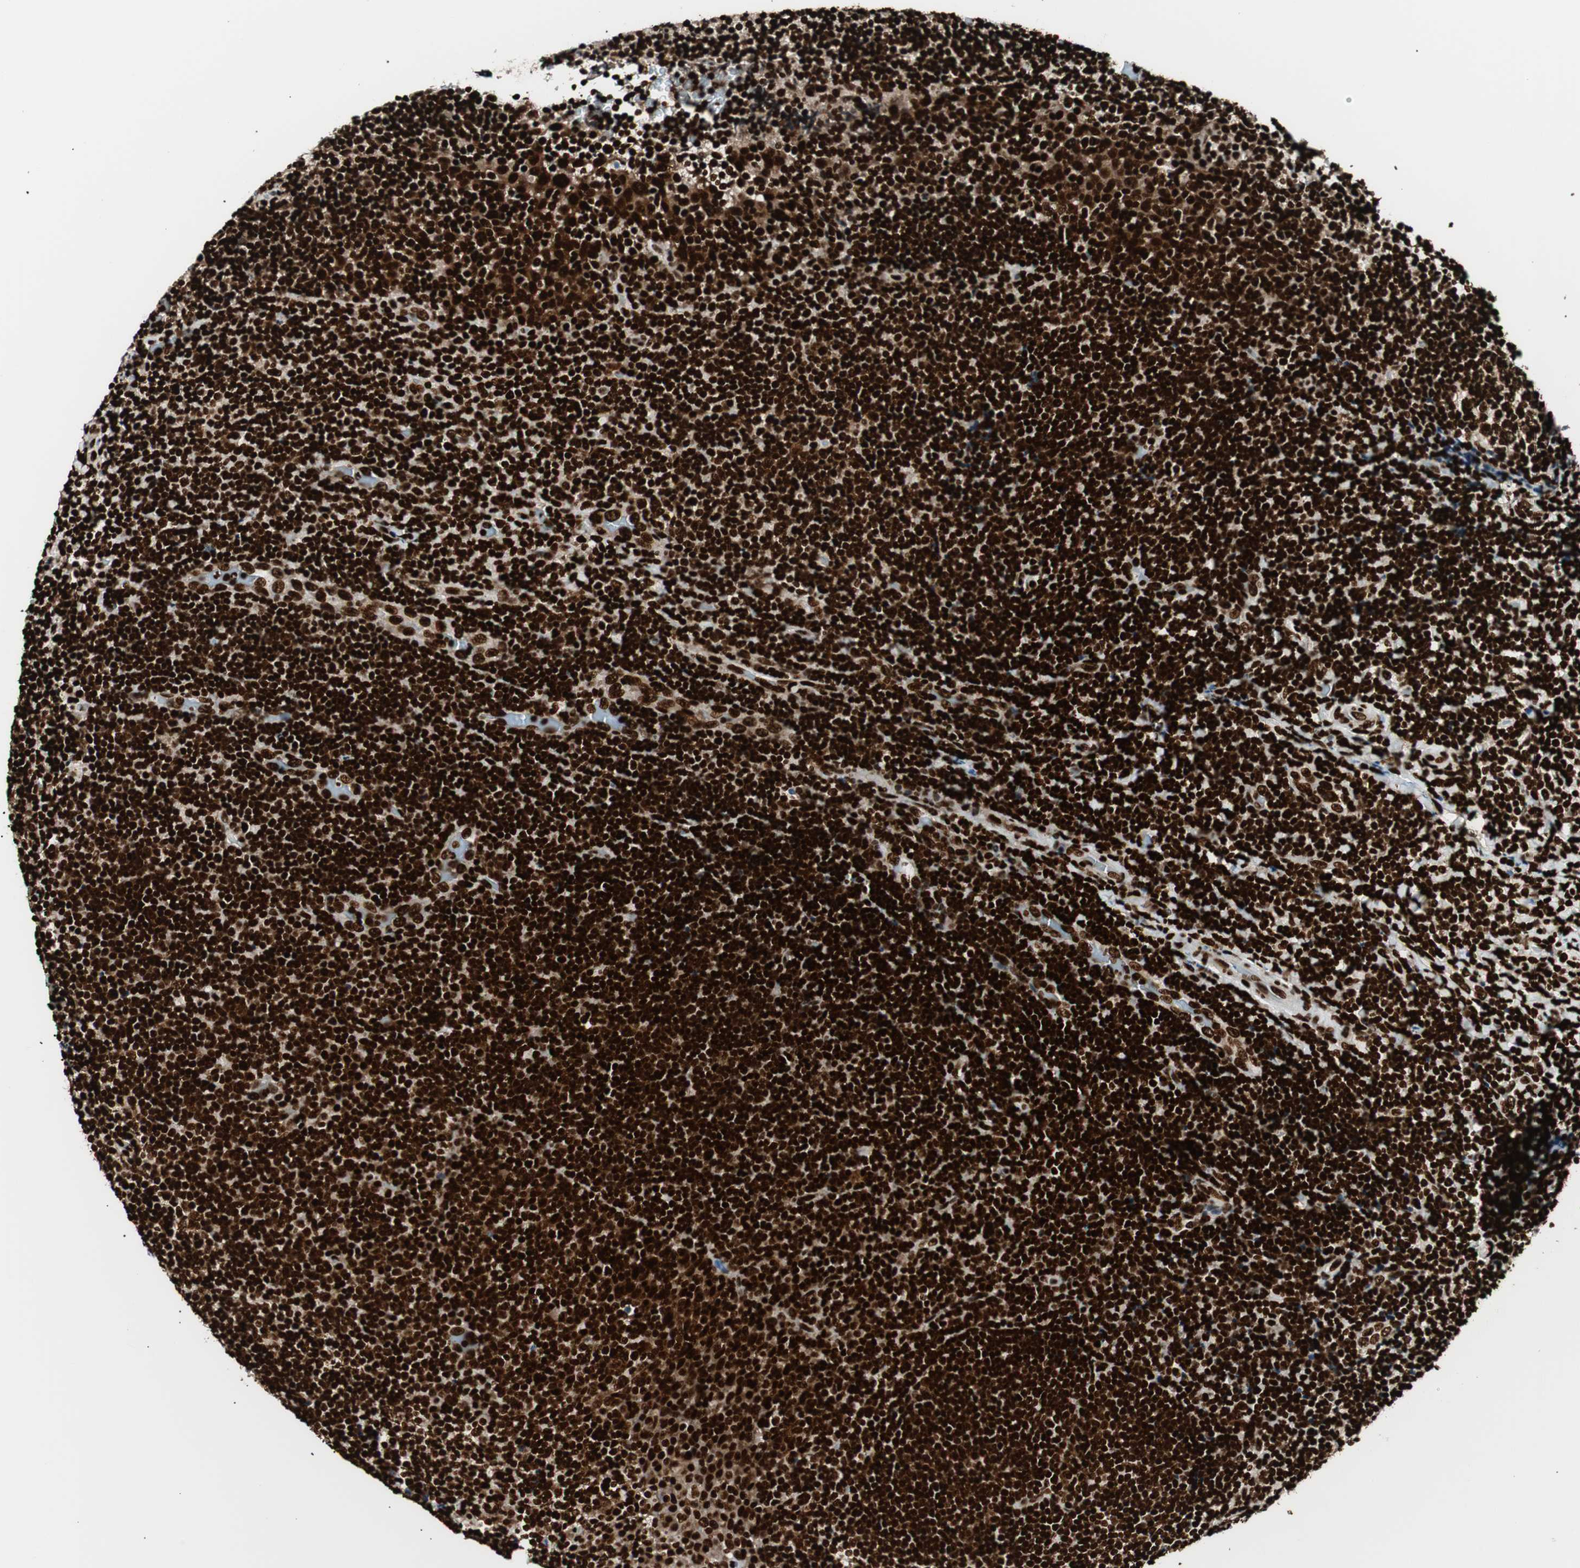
{"staining": {"intensity": "strong", "quantity": ">75%", "location": "nuclear"}, "tissue": "lymphoma", "cell_type": "Tumor cells", "image_type": "cancer", "snomed": [{"axis": "morphology", "description": "Malignant lymphoma, non-Hodgkin's type, High grade"}, {"axis": "topography", "description": "Tonsil"}], "caption": "IHC staining of lymphoma, which reveals high levels of strong nuclear expression in approximately >75% of tumor cells indicating strong nuclear protein expression. The staining was performed using DAB (brown) for protein detection and nuclei were counterstained in hematoxylin (blue).", "gene": "EWSR1", "patient": {"sex": "female", "age": 36}}